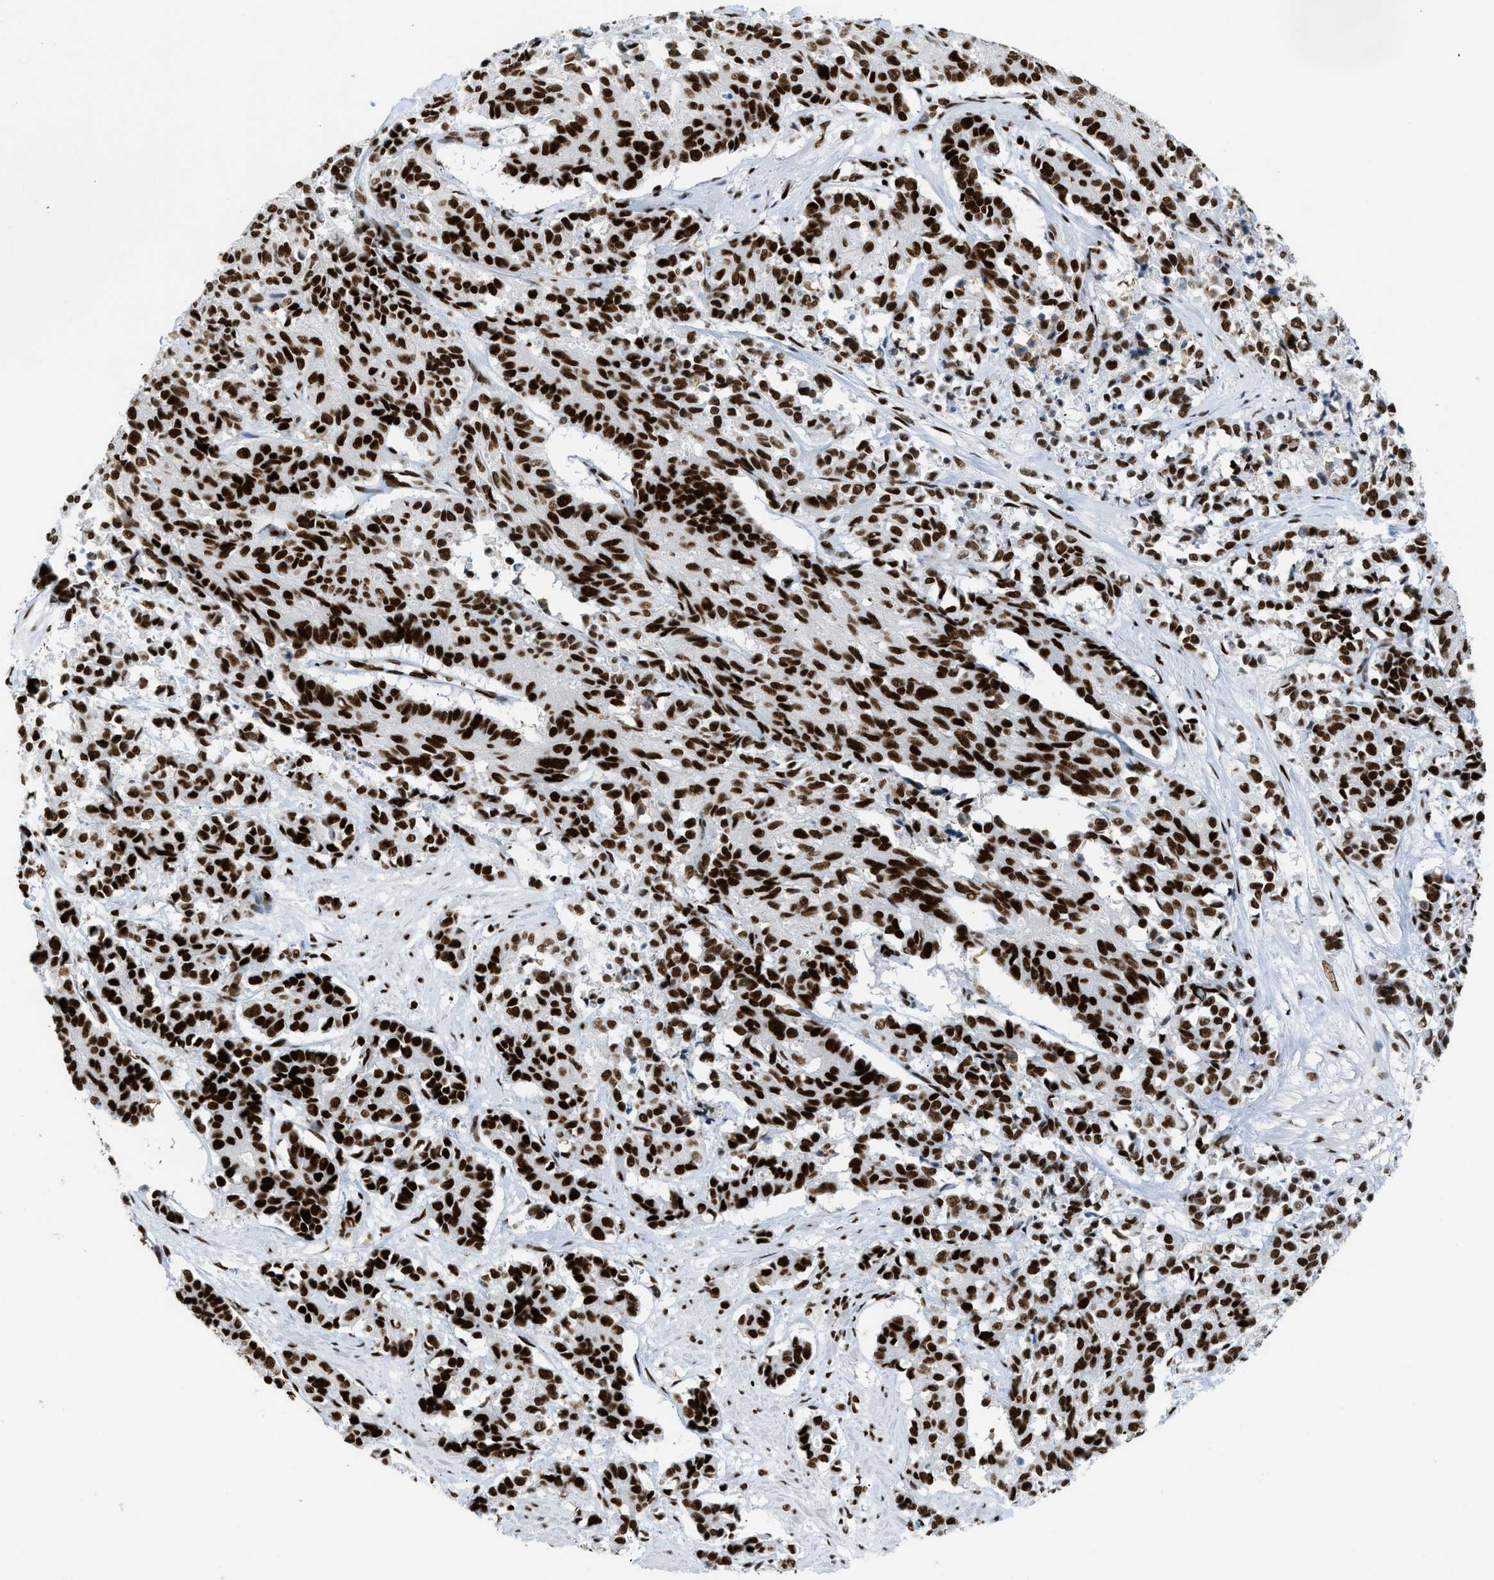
{"staining": {"intensity": "strong", "quantity": ">75%", "location": "nuclear"}, "tissue": "cervical cancer", "cell_type": "Tumor cells", "image_type": "cancer", "snomed": [{"axis": "morphology", "description": "Squamous cell carcinoma, NOS"}, {"axis": "topography", "description": "Cervix"}], "caption": "DAB (3,3'-diaminobenzidine) immunohistochemical staining of squamous cell carcinoma (cervical) demonstrates strong nuclear protein expression in approximately >75% of tumor cells. (DAB (3,3'-diaminobenzidine) = brown stain, brightfield microscopy at high magnification).", "gene": "PIF1", "patient": {"sex": "female", "age": 35}}